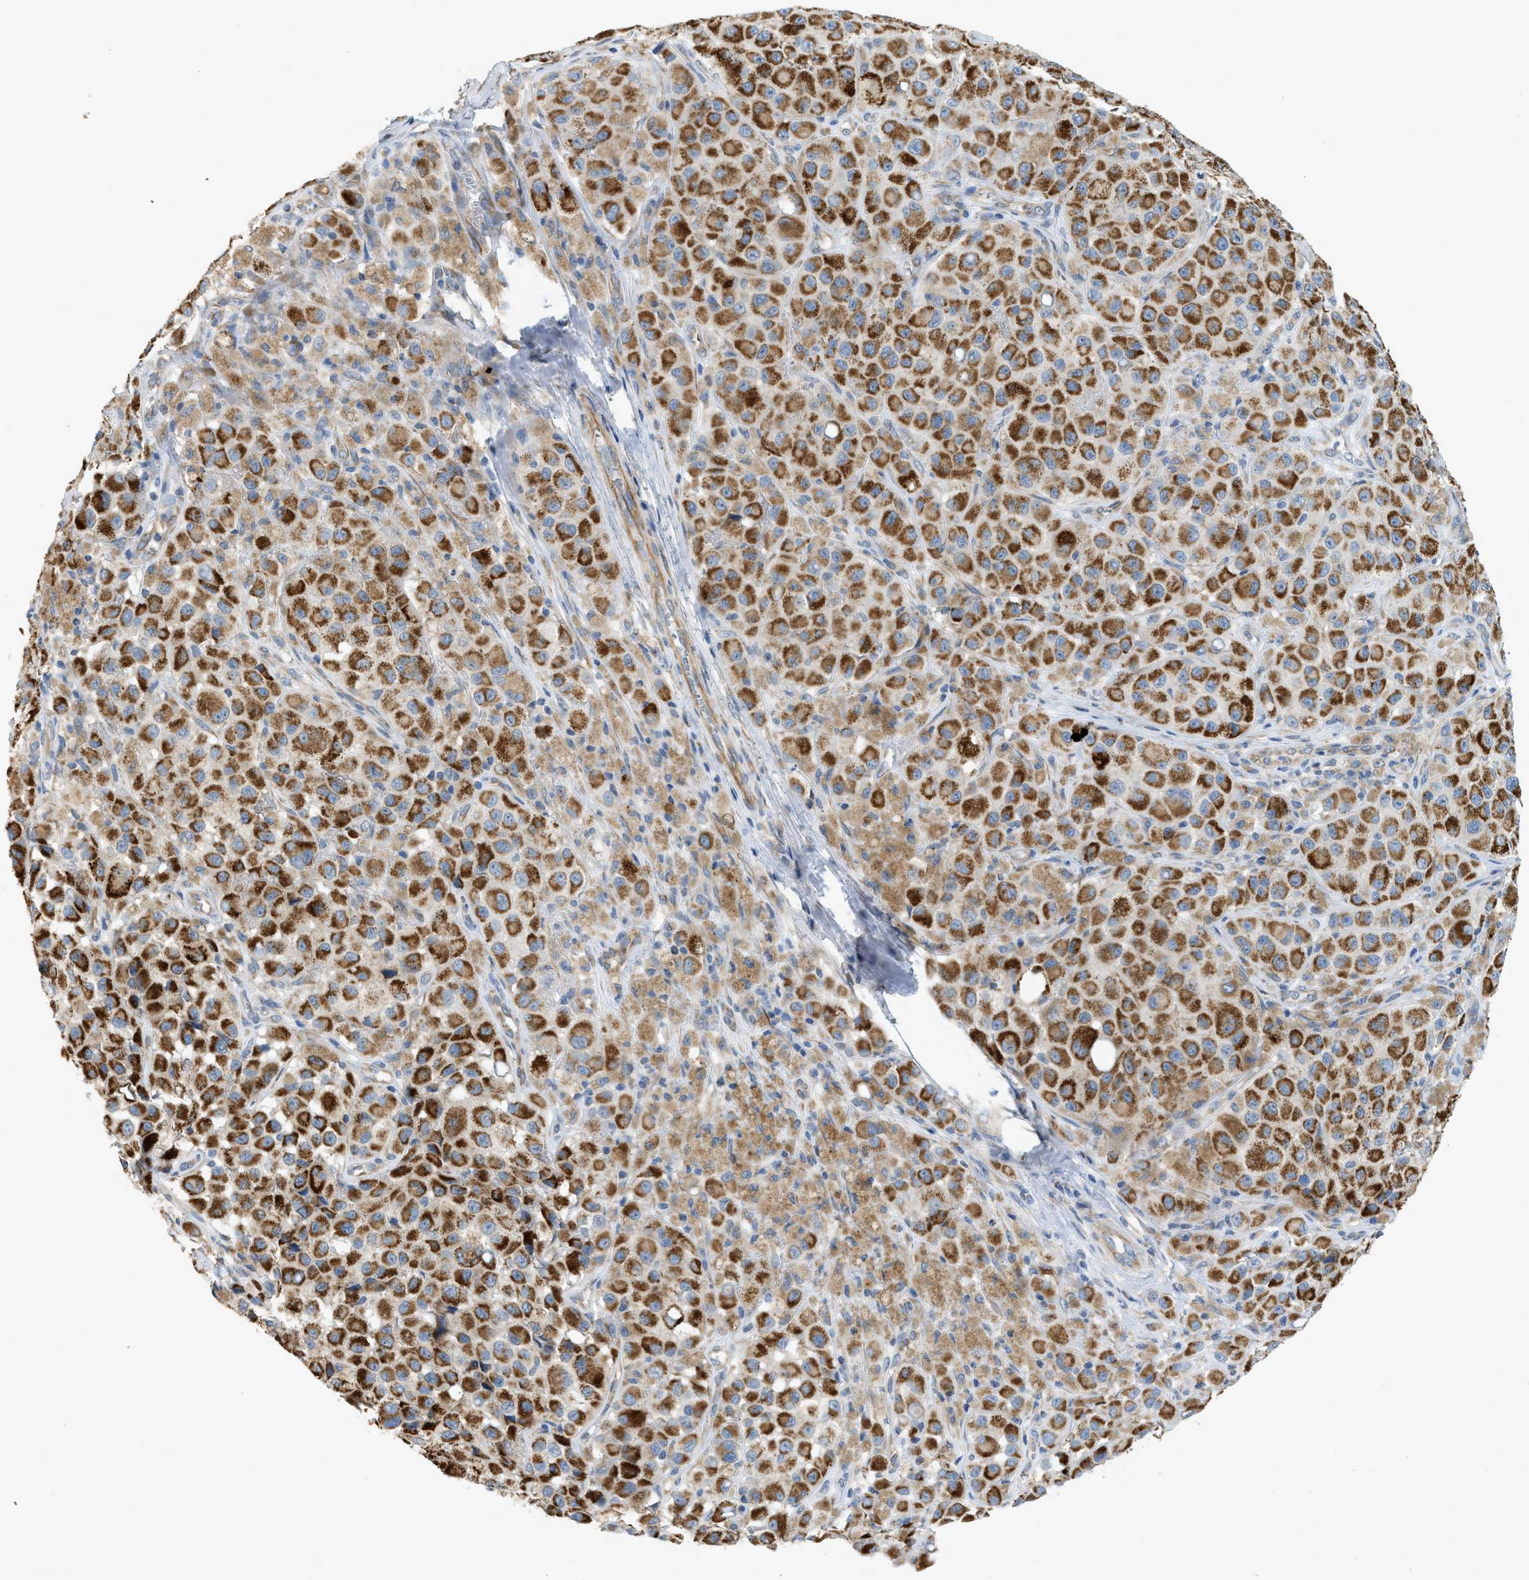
{"staining": {"intensity": "strong", "quantity": ">75%", "location": "cytoplasmic/membranous"}, "tissue": "melanoma", "cell_type": "Tumor cells", "image_type": "cancer", "snomed": [{"axis": "morphology", "description": "Malignant melanoma, NOS"}, {"axis": "topography", "description": "Skin"}], "caption": "This histopathology image reveals immunohistochemistry staining of human malignant melanoma, with high strong cytoplasmic/membranous expression in about >75% of tumor cells.", "gene": "GOT2", "patient": {"sex": "male", "age": 84}}